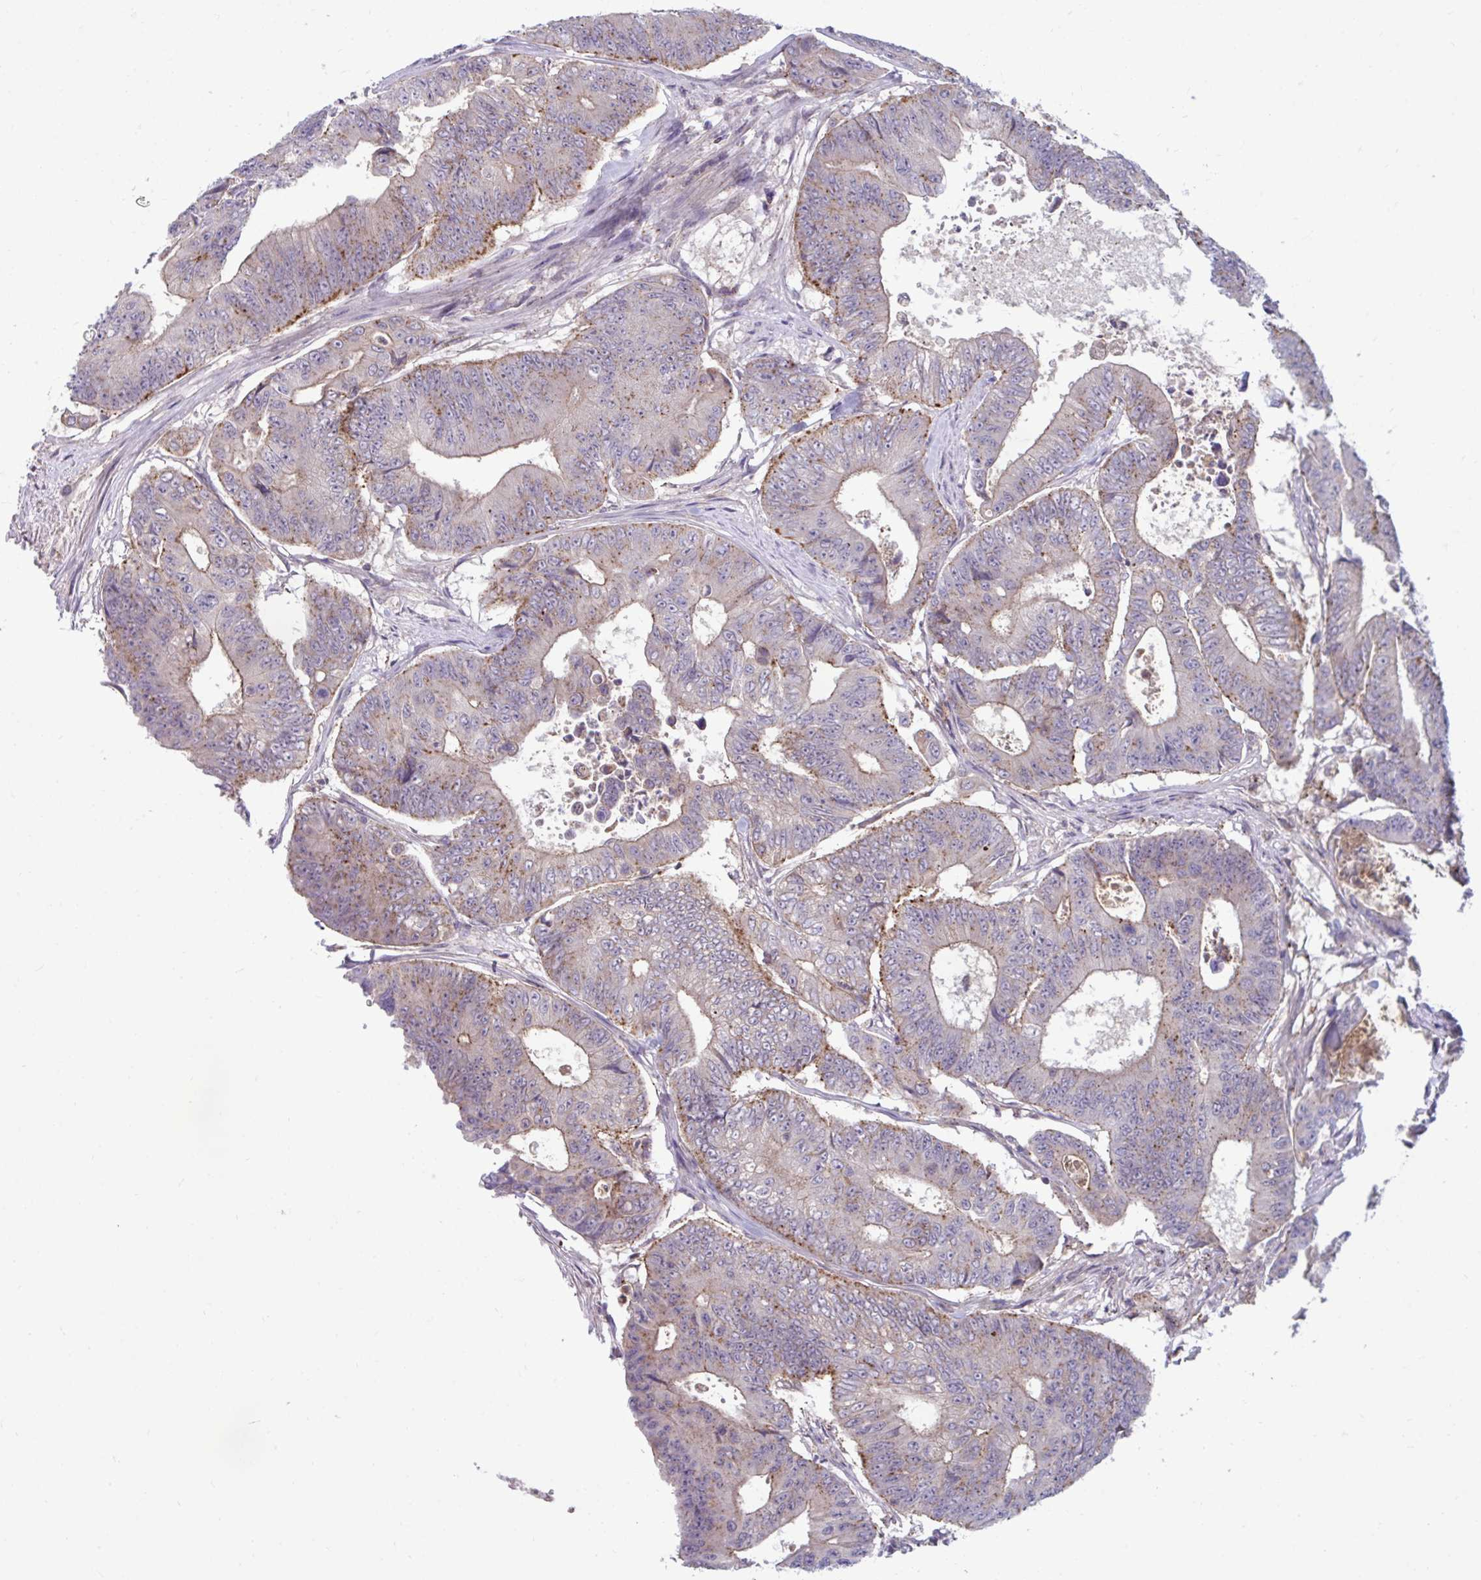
{"staining": {"intensity": "moderate", "quantity": "25%-75%", "location": "cytoplasmic/membranous"}, "tissue": "colorectal cancer", "cell_type": "Tumor cells", "image_type": "cancer", "snomed": [{"axis": "morphology", "description": "Adenocarcinoma, NOS"}, {"axis": "topography", "description": "Colon"}], "caption": "This is an image of immunohistochemistry staining of colorectal cancer (adenocarcinoma), which shows moderate expression in the cytoplasmic/membranous of tumor cells.", "gene": "IST1", "patient": {"sex": "female", "age": 48}}